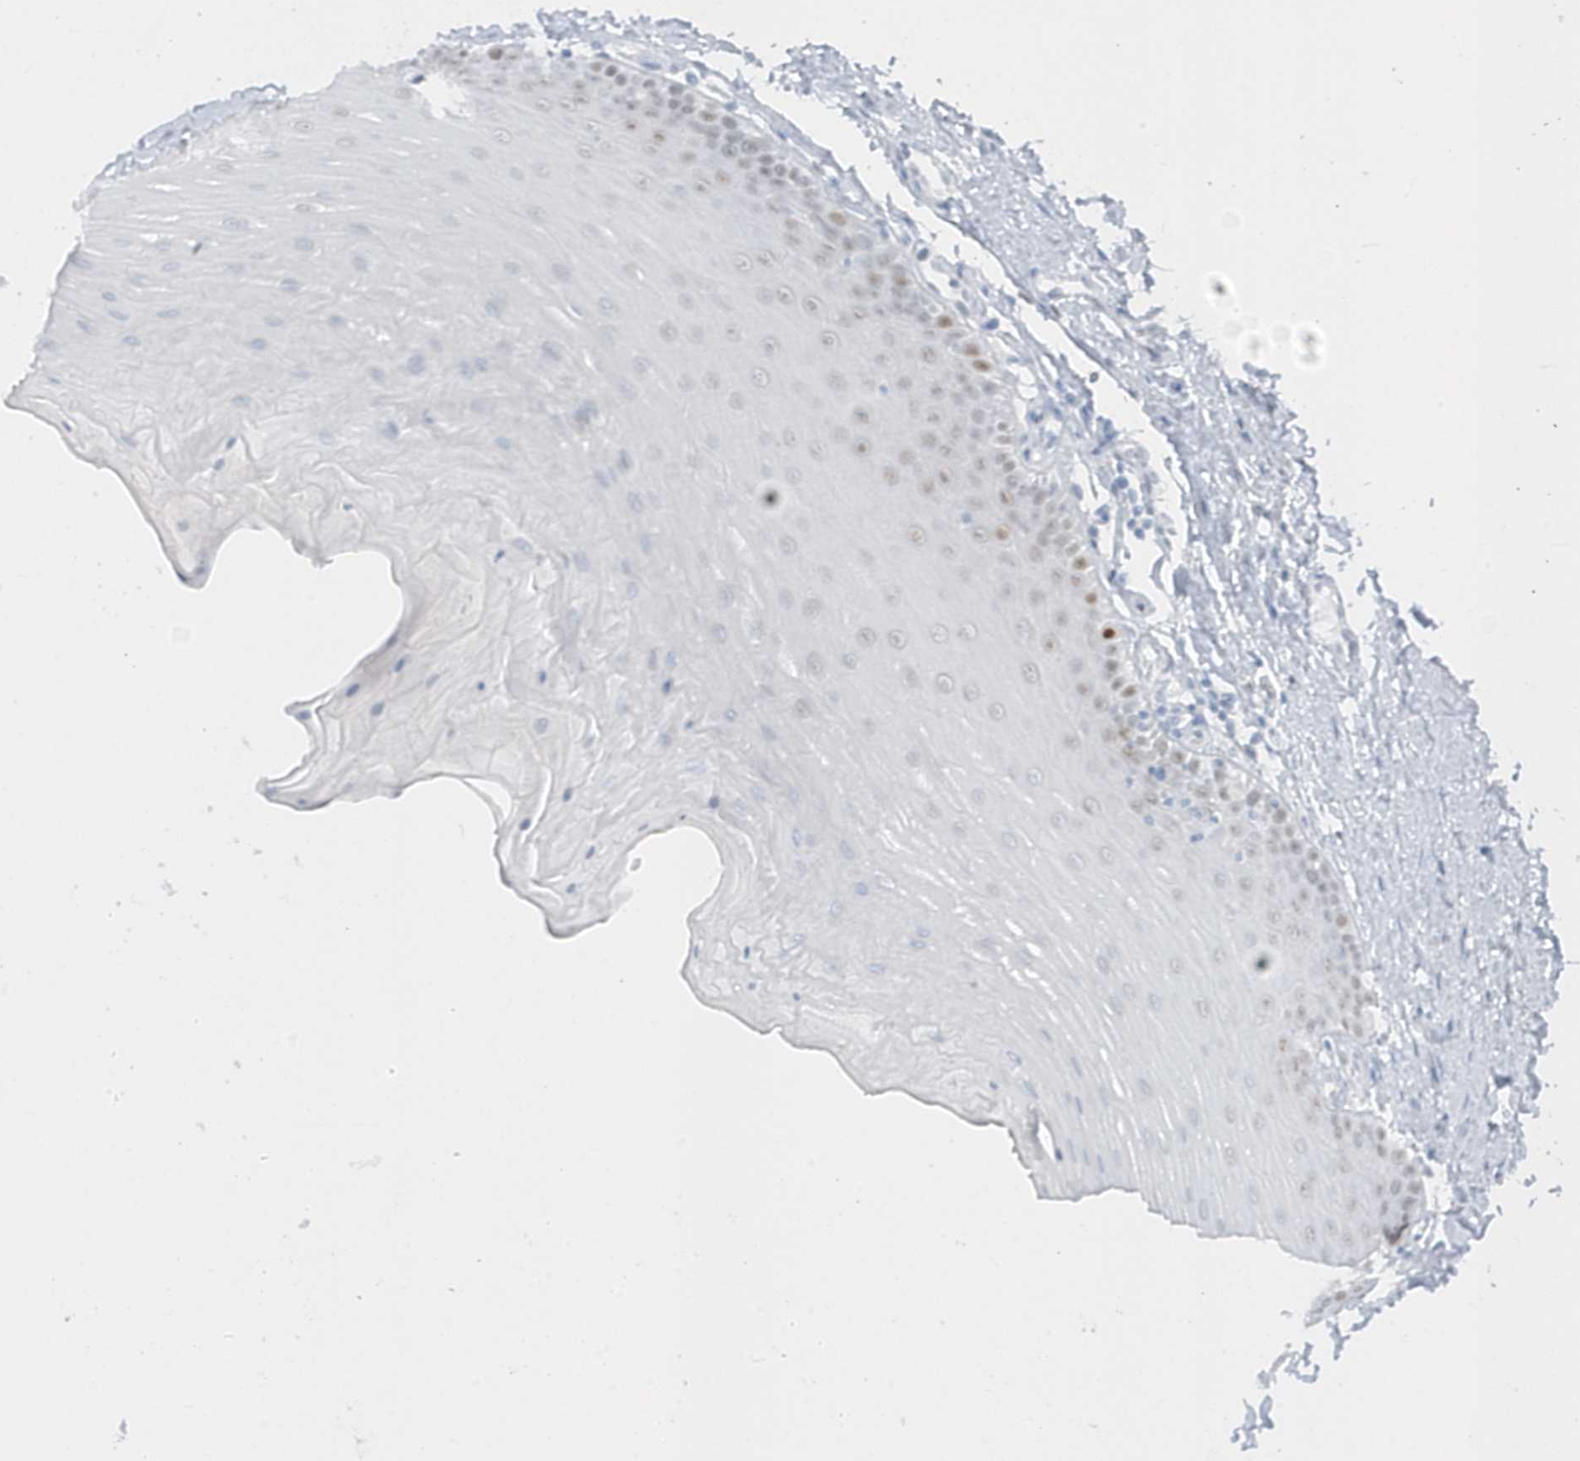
{"staining": {"intensity": "moderate", "quantity": "<25%", "location": "nuclear"}, "tissue": "oral mucosa", "cell_type": "Squamous epithelial cells", "image_type": "normal", "snomed": [{"axis": "morphology", "description": "Normal tissue, NOS"}, {"axis": "topography", "description": "Oral tissue"}], "caption": "Moderate nuclear protein staining is seen in approximately <25% of squamous epithelial cells in oral mucosa. The protein is shown in brown color, while the nuclei are stained blue.", "gene": "SMIM34", "patient": {"sex": "female", "age": 39}}